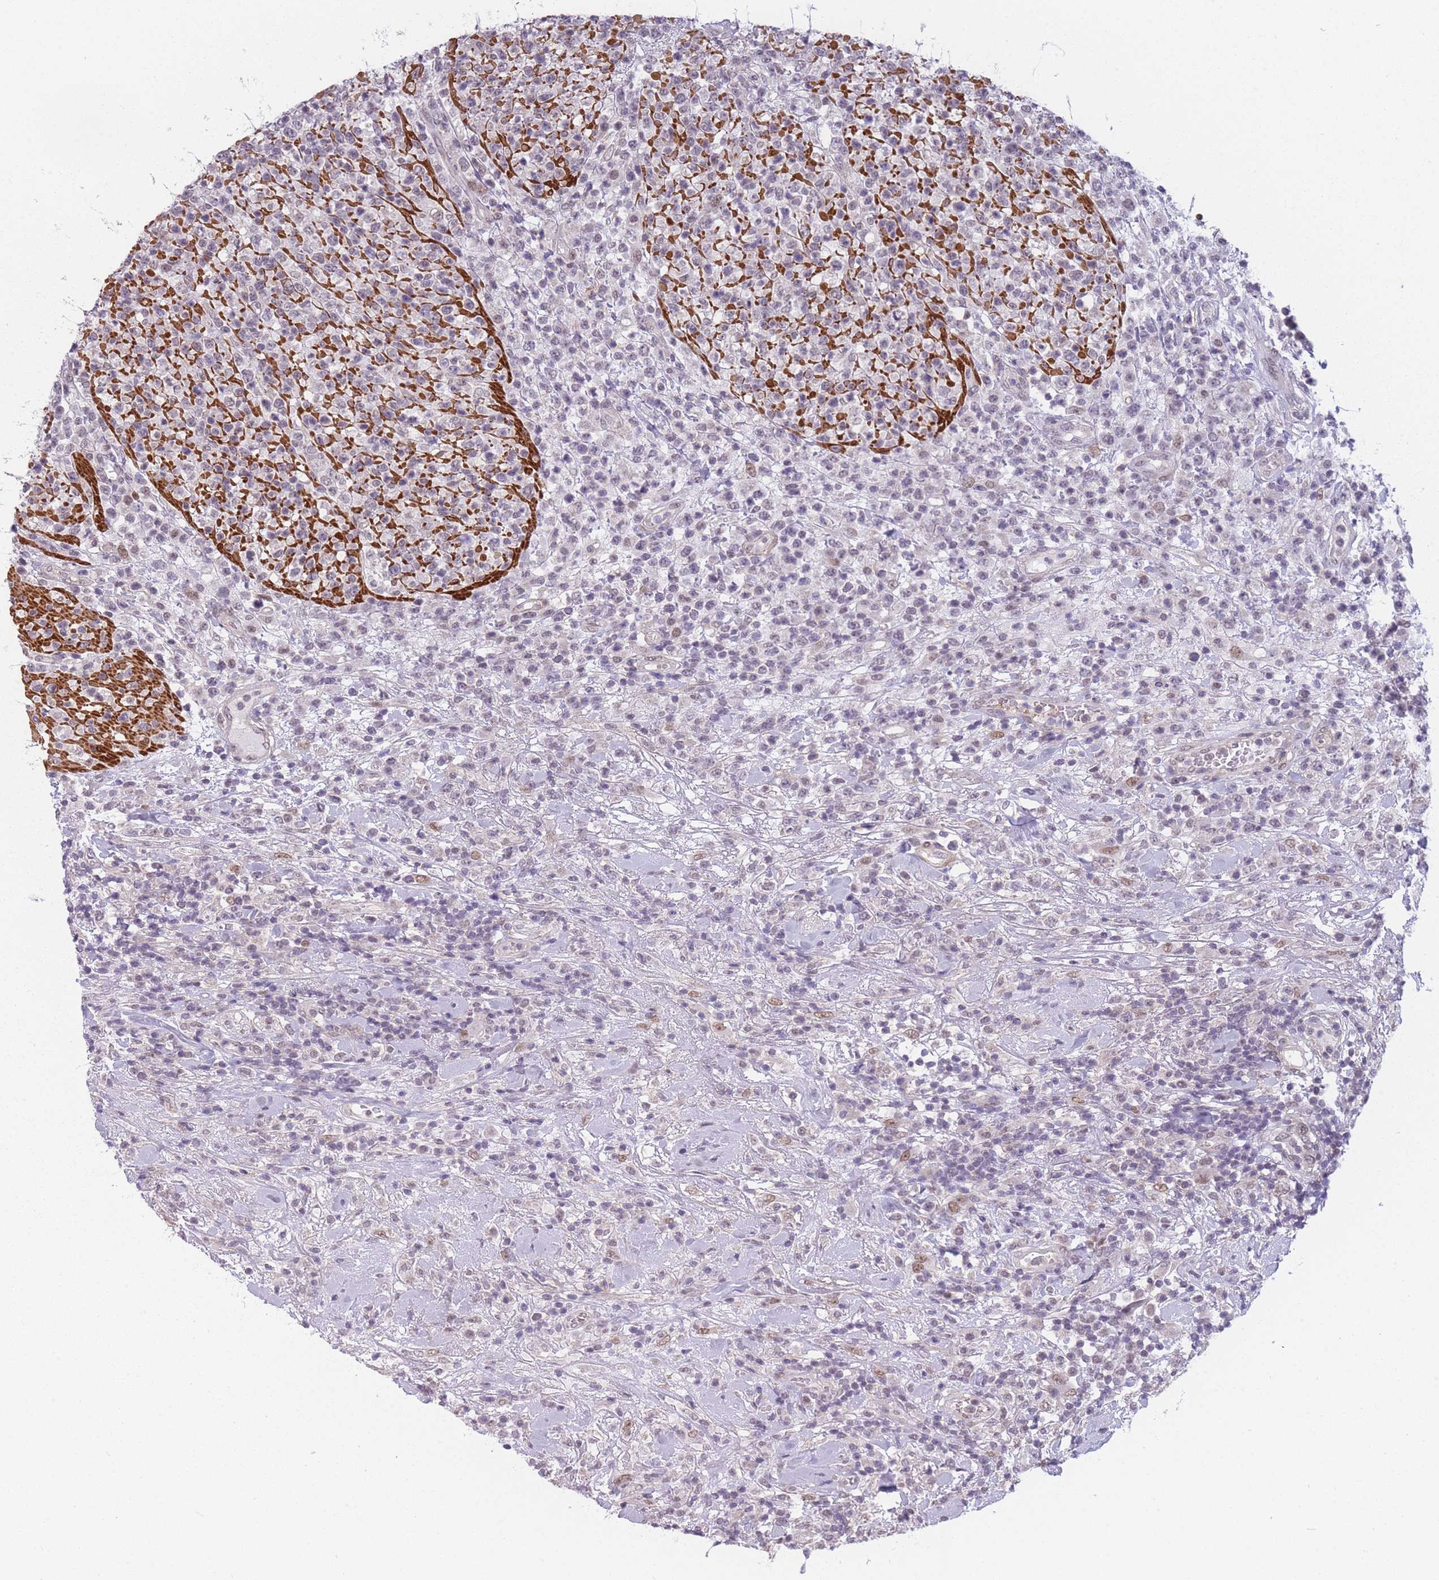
{"staining": {"intensity": "negative", "quantity": "none", "location": "none"}, "tissue": "lymphoma", "cell_type": "Tumor cells", "image_type": "cancer", "snomed": [{"axis": "morphology", "description": "Malignant lymphoma, non-Hodgkin's type, High grade"}, {"axis": "topography", "description": "Colon"}], "caption": "This is an immunohistochemistry (IHC) micrograph of human malignant lymphoma, non-Hodgkin's type (high-grade). There is no expression in tumor cells.", "gene": "SIN3B", "patient": {"sex": "female", "age": 53}}